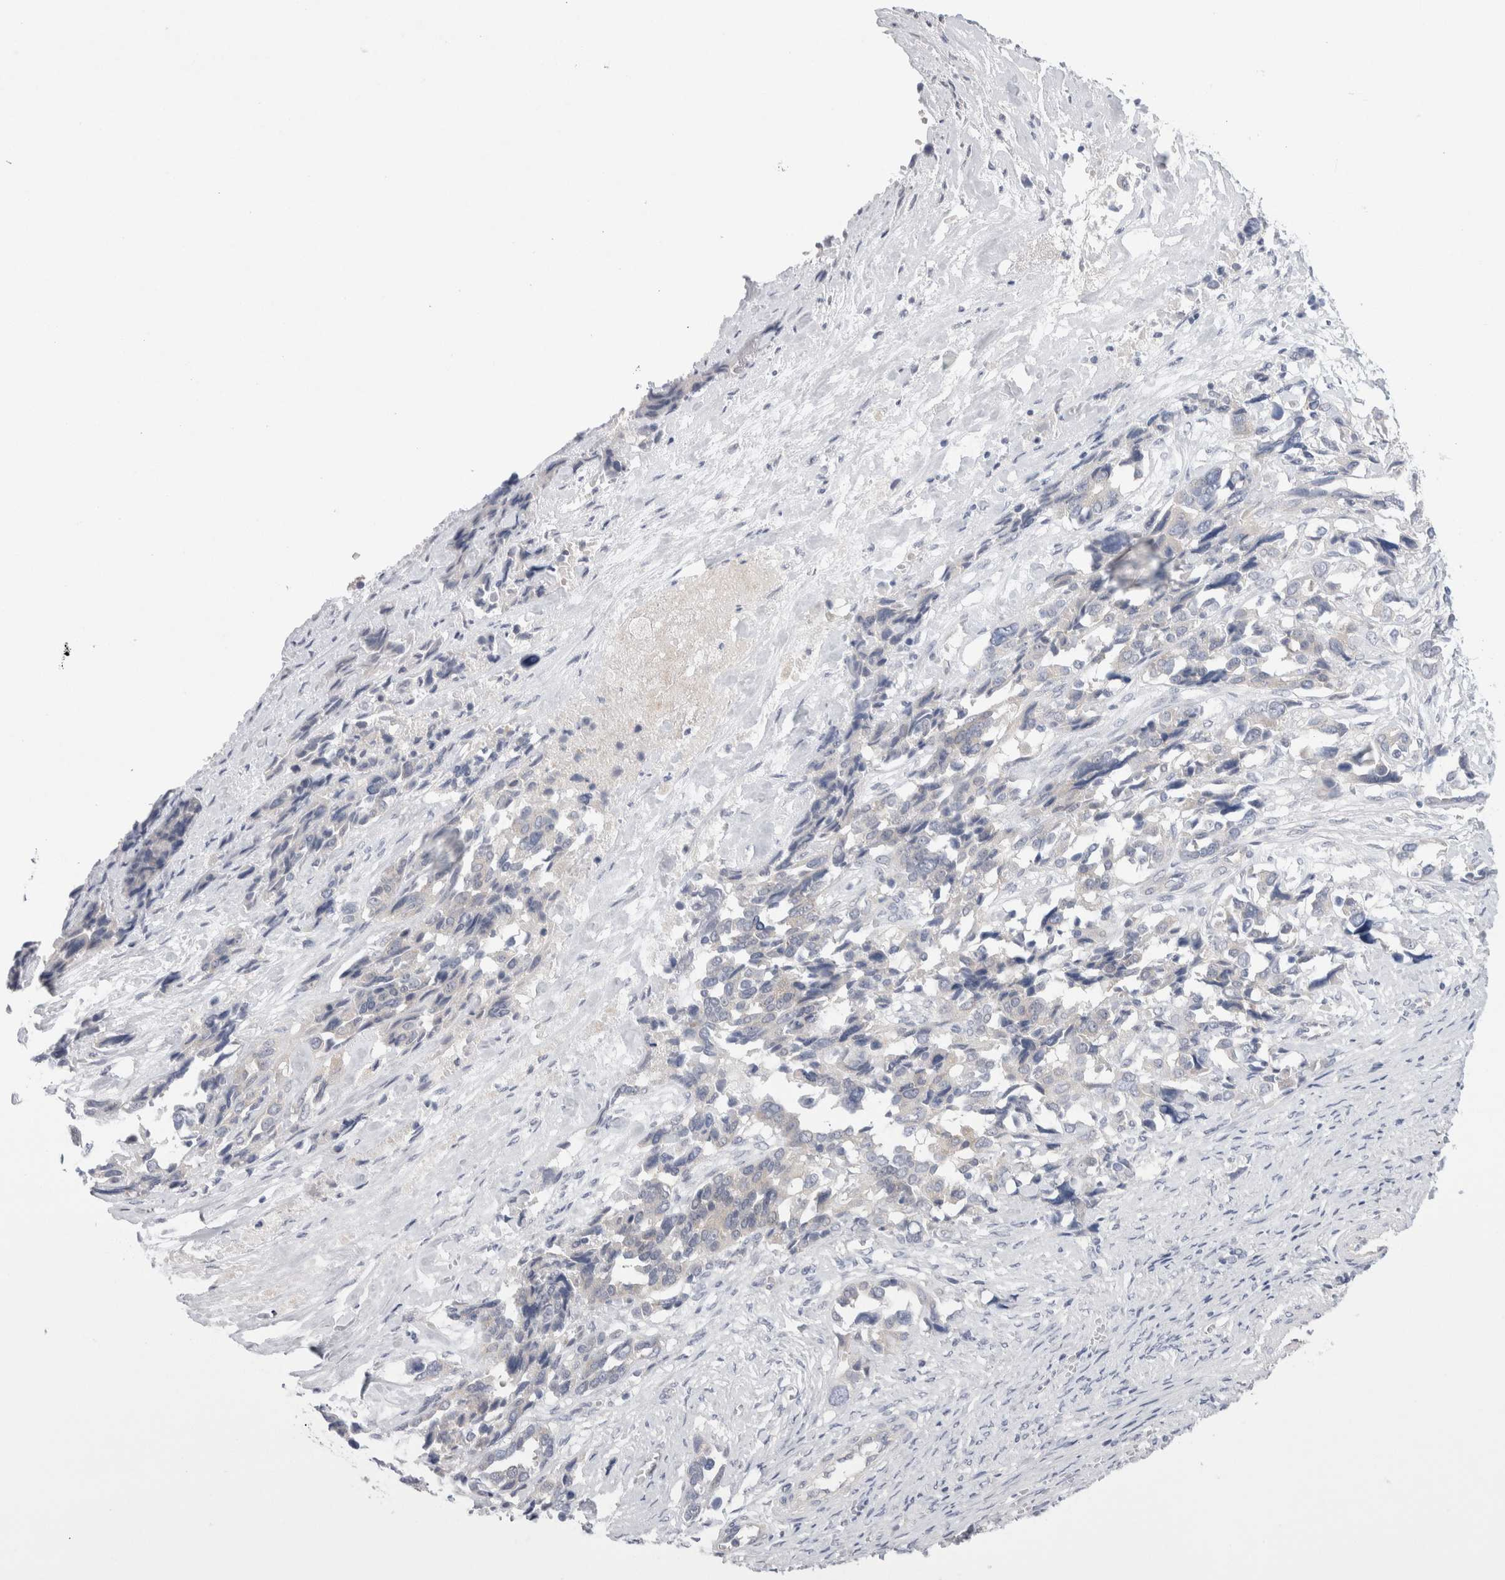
{"staining": {"intensity": "negative", "quantity": "none", "location": "none"}, "tissue": "ovarian cancer", "cell_type": "Tumor cells", "image_type": "cancer", "snomed": [{"axis": "morphology", "description": "Cystadenocarcinoma, serous, NOS"}, {"axis": "topography", "description": "Ovary"}], "caption": "An image of ovarian cancer stained for a protein reveals no brown staining in tumor cells.", "gene": "WIPF2", "patient": {"sex": "female", "age": 44}}